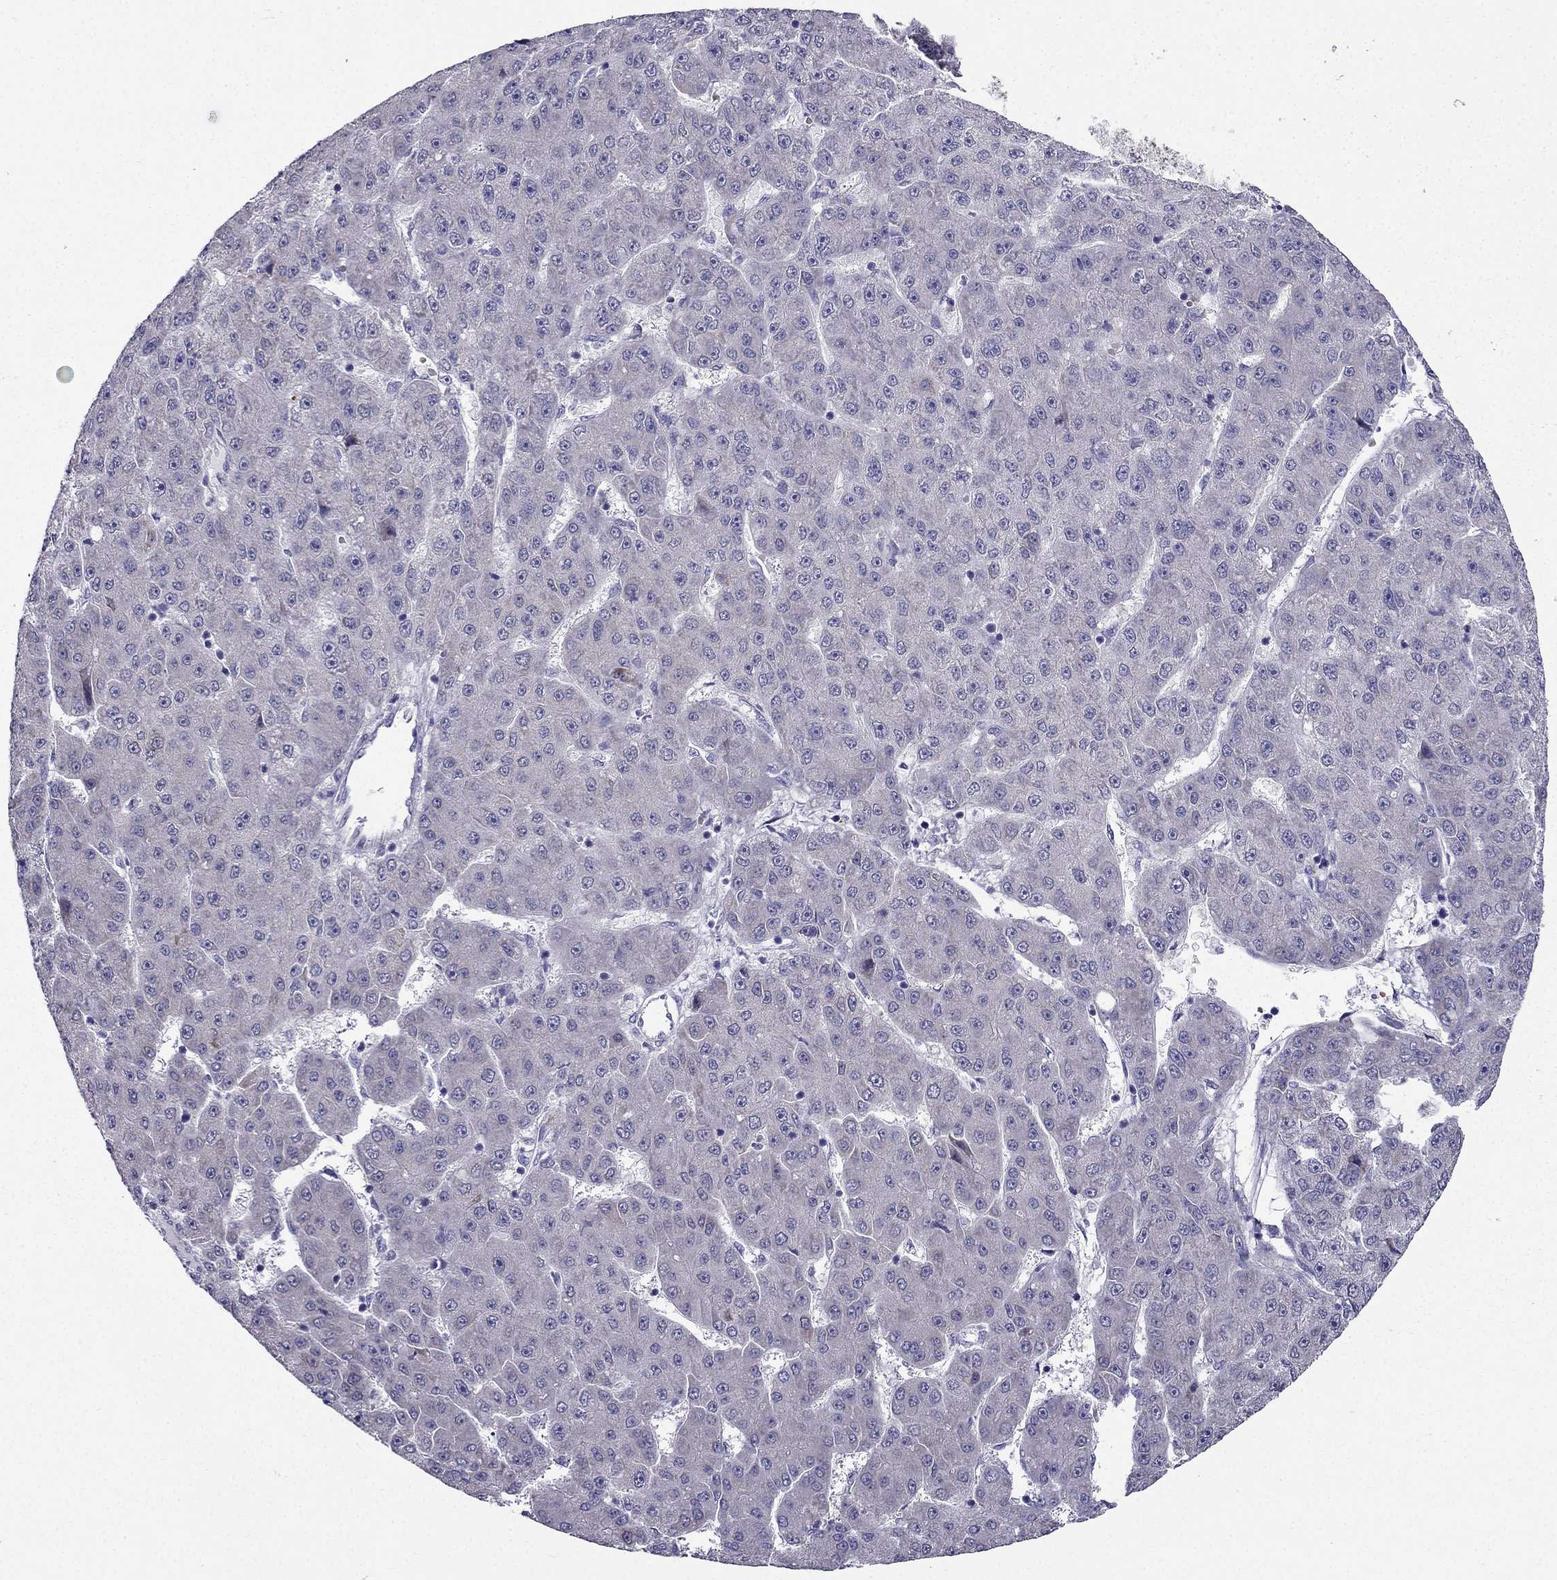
{"staining": {"intensity": "weak", "quantity": "<25%", "location": "cytoplasmic/membranous"}, "tissue": "liver cancer", "cell_type": "Tumor cells", "image_type": "cancer", "snomed": [{"axis": "morphology", "description": "Carcinoma, Hepatocellular, NOS"}, {"axis": "topography", "description": "Liver"}], "caption": "This histopathology image is of hepatocellular carcinoma (liver) stained with IHC to label a protein in brown with the nuclei are counter-stained blue. There is no expression in tumor cells.", "gene": "ARHGEF28", "patient": {"sex": "male", "age": 67}}